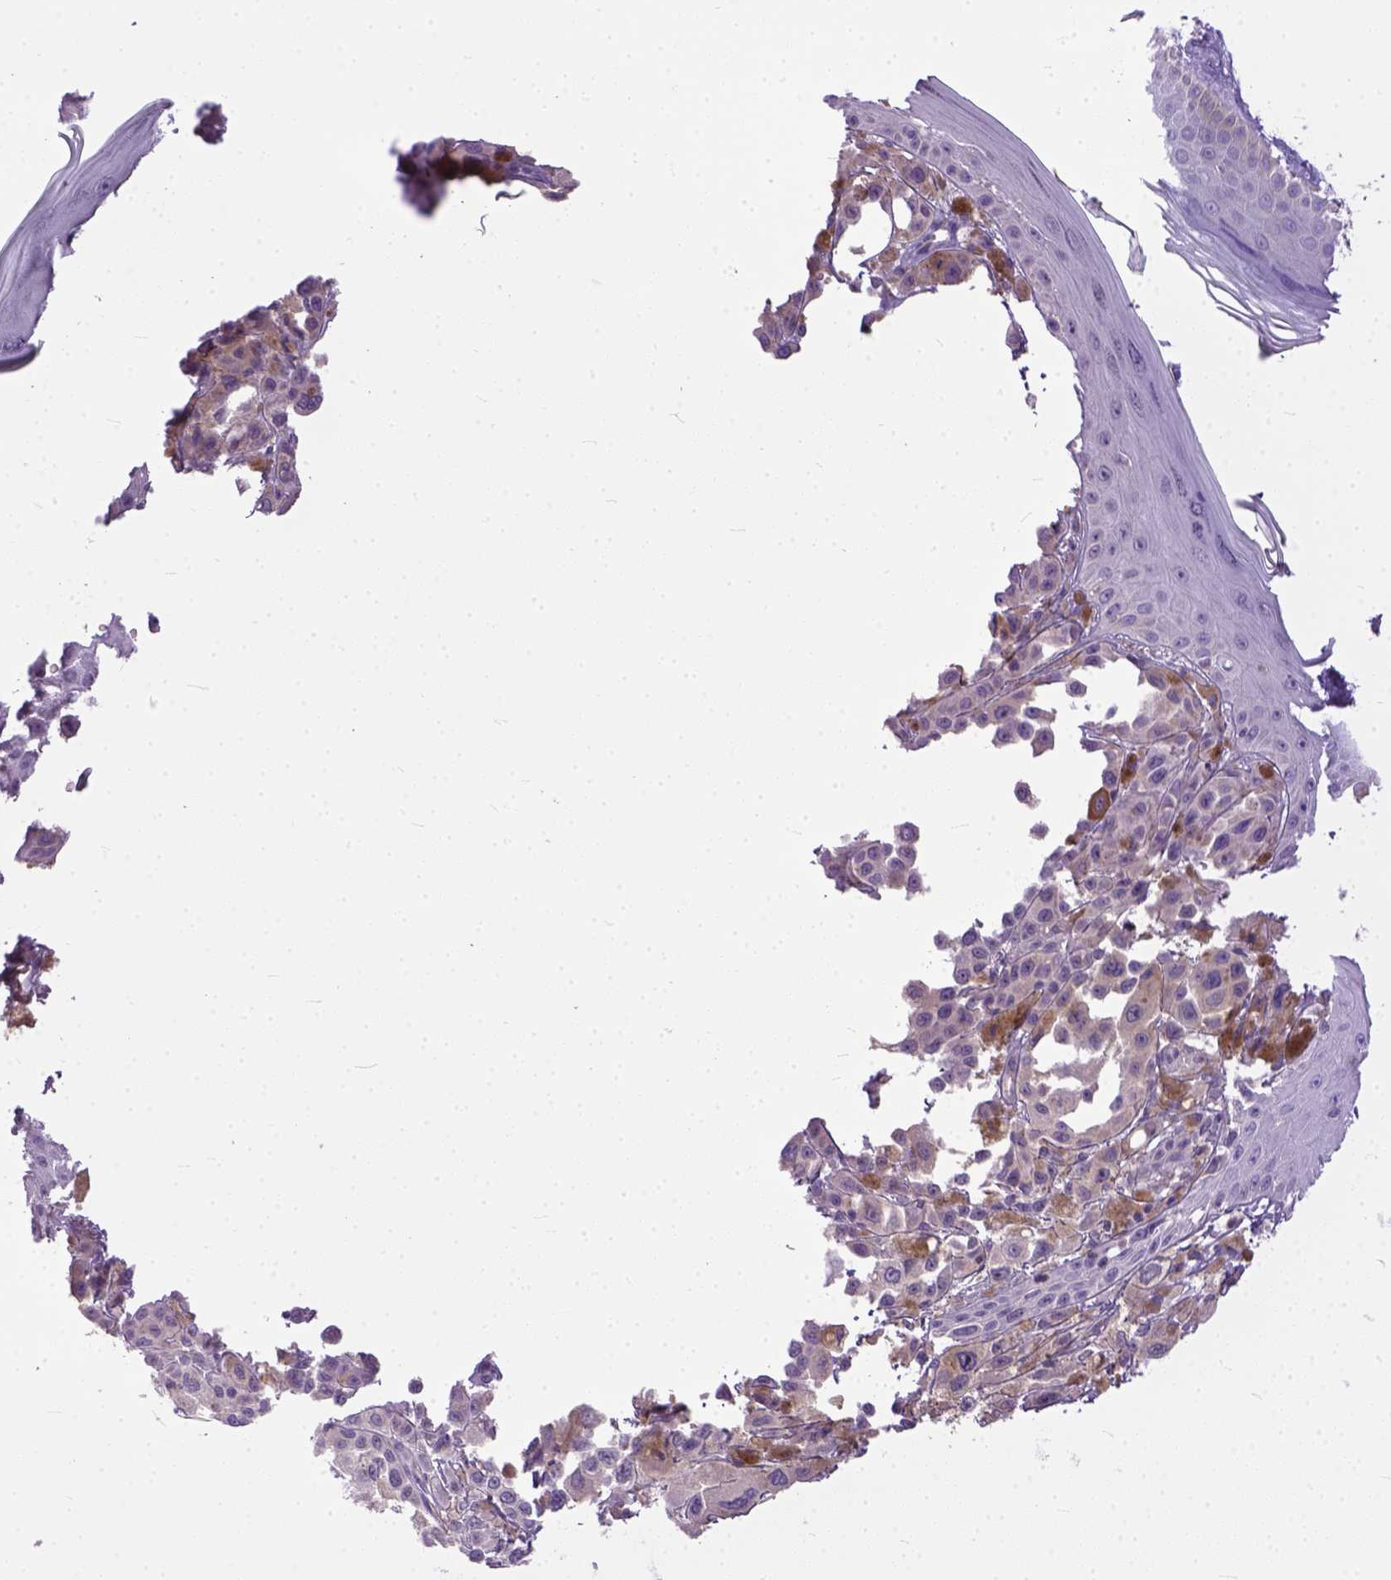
{"staining": {"intensity": "weak", "quantity": "<25%", "location": "cytoplasmic/membranous"}, "tissue": "melanoma", "cell_type": "Tumor cells", "image_type": "cancer", "snomed": [{"axis": "morphology", "description": "Malignant melanoma, NOS"}, {"axis": "topography", "description": "Skin"}], "caption": "The photomicrograph displays no staining of tumor cells in malignant melanoma.", "gene": "BANF2", "patient": {"sex": "male", "age": 67}}